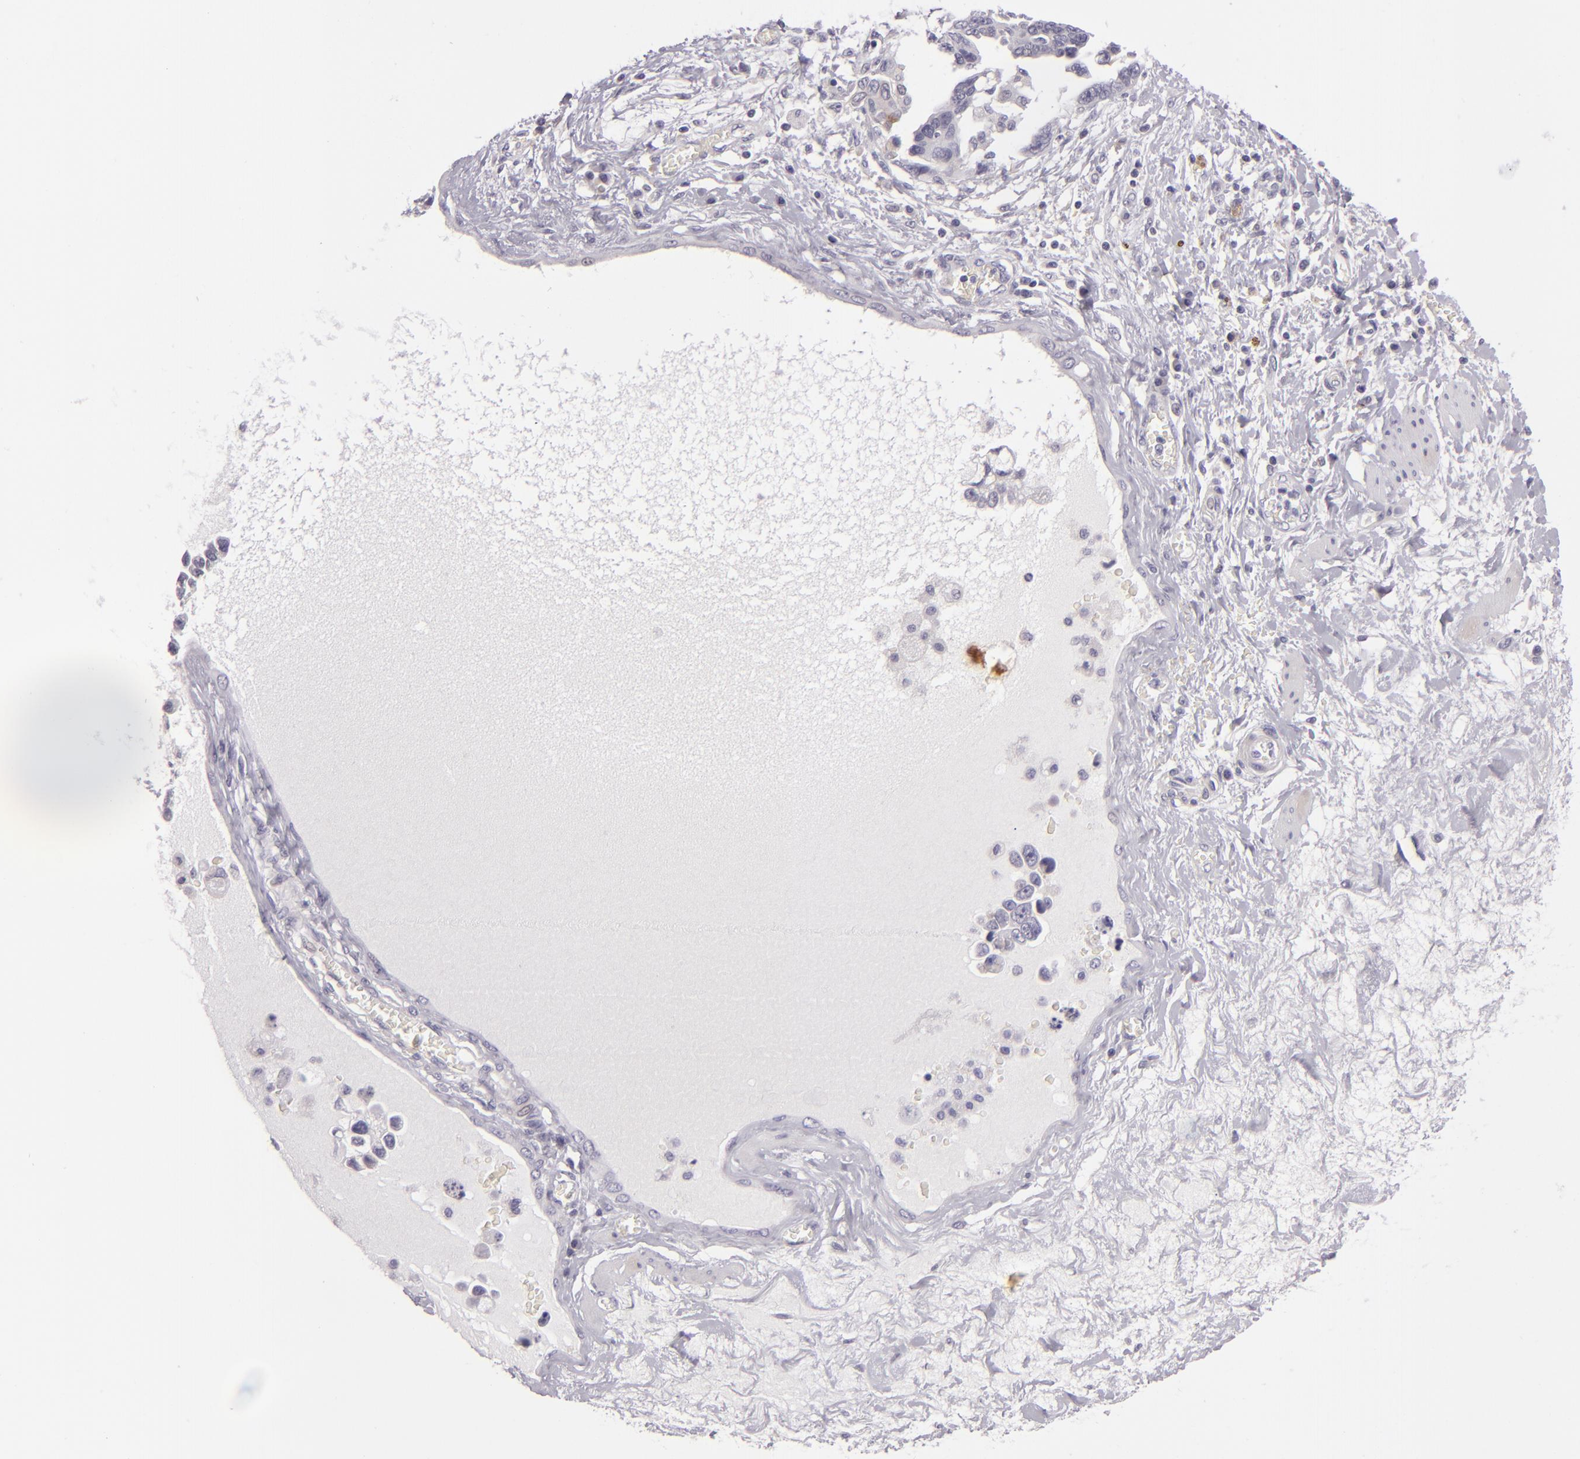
{"staining": {"intensity": "negative", "quantity": "none", "location": "none"}, "tissue": "ovarian cancer", "cell_type": "Tumor cells", "image_type": "cancer", "snomed": [{"axis": "morphology", "description": "Cystadenocarcinoma, serous, NOS"}, {"axis": "topography", "description": "Ovary"}], "caption": "This is a micrograph of immunohistochemistry staining of ovarian cancer (serous cystadenocarcinoma), which shows no positivity in tumor cells. The staining was performed using DAB to visualize the protein expression in brown, while the nuclei were stained in blue with hematoxylin (Magnification: 20x).", "gene": "EGFL6", "patient": {"sex": "female", "age": 63}}